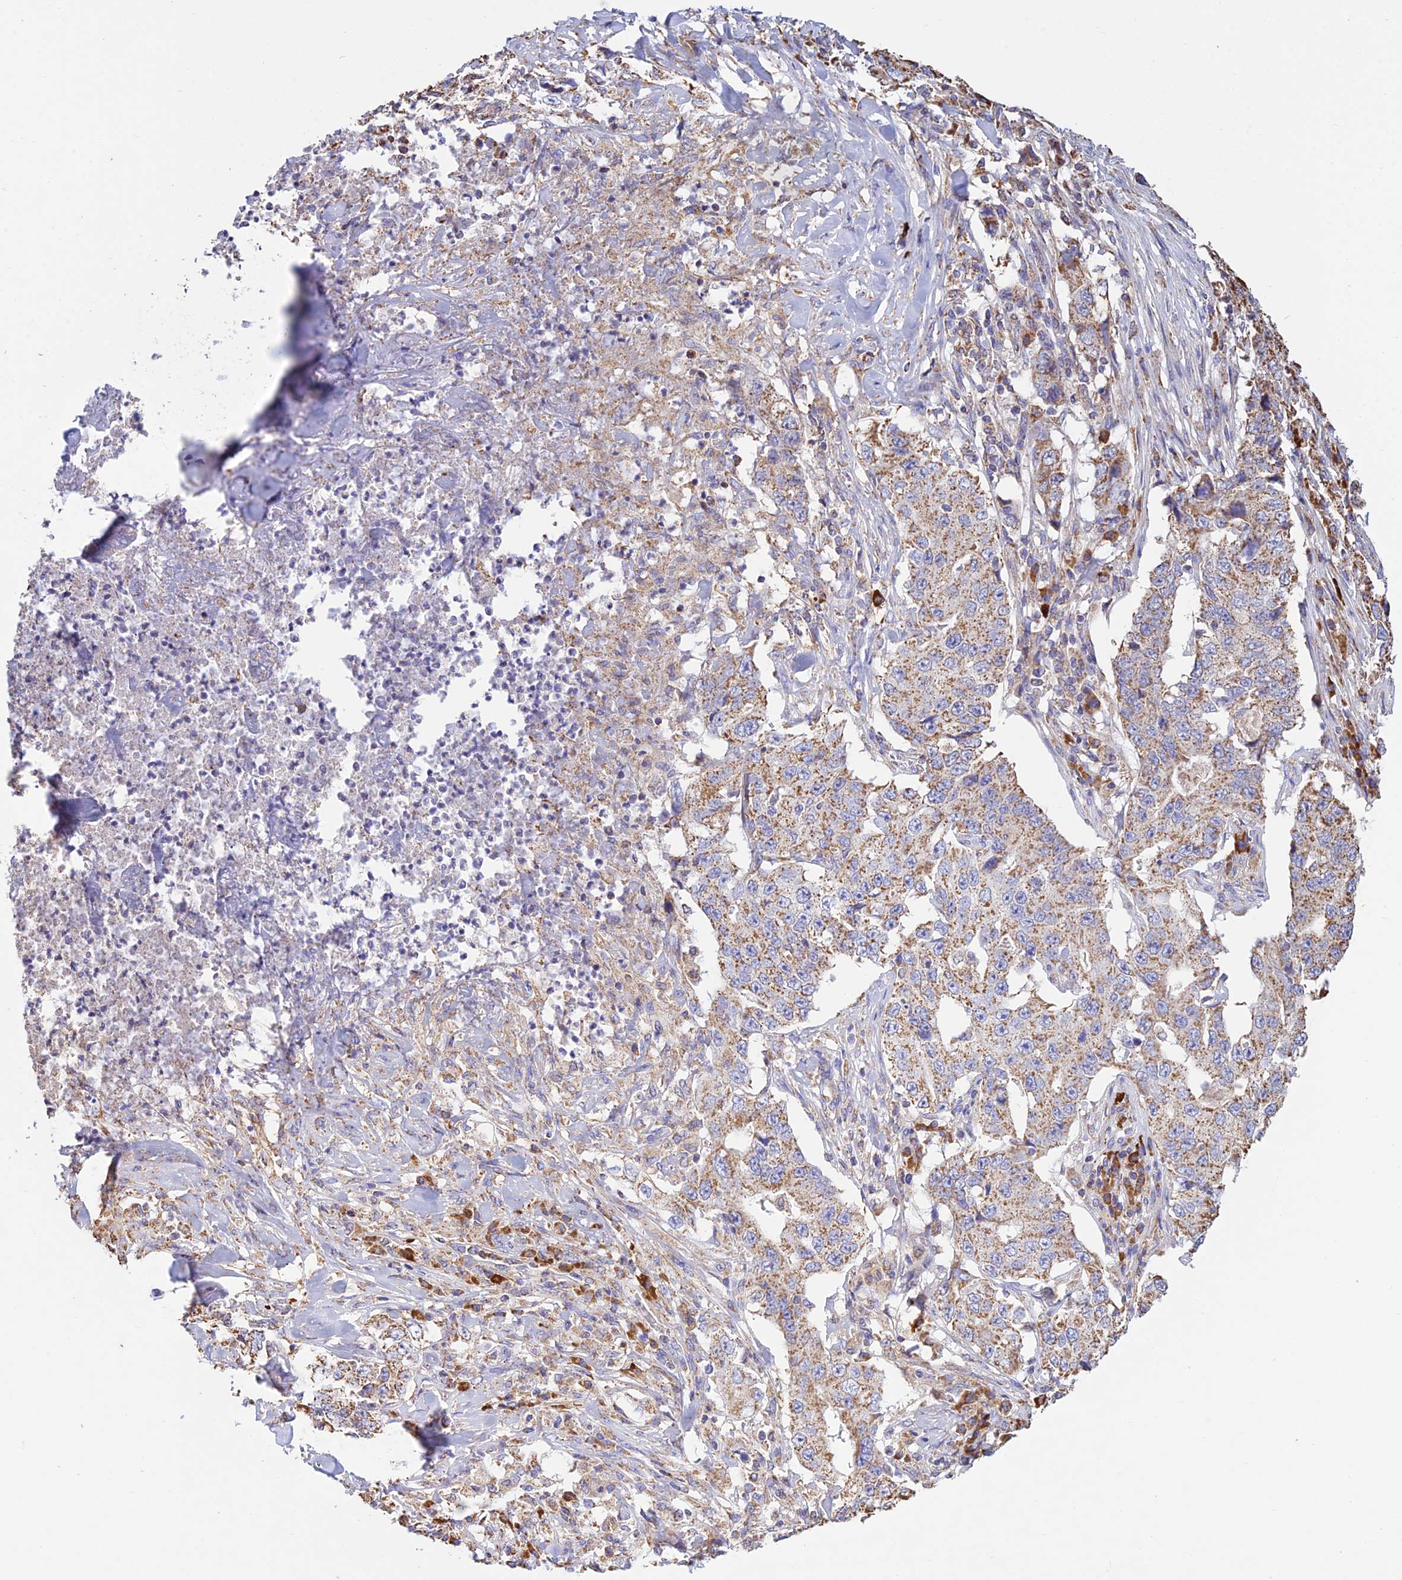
{"staining": {"intensity": "moderate", "quantity": ">75%", "location": "cytoplasmic/membranous"}, "tissue": "lung cancer", "cell_type": "Tumor cells", "image_type": "cancer", "snomed": [{"axis": "morphology", "description": "Adenocarcinoma, NOS"}, {"axis": "topography", "description": "Lung"}], "caption": "Lung adenocarcinoma was stained to show a protein in brown. There is medium levels of moderate cytoplasmic/membranous expression in approximately >75% of tumor cells. (Brightfield microscopy of DAB IHC at high magnification).", "gene": "OR2W3", "patient": {"sex": "female", "age": 51}}